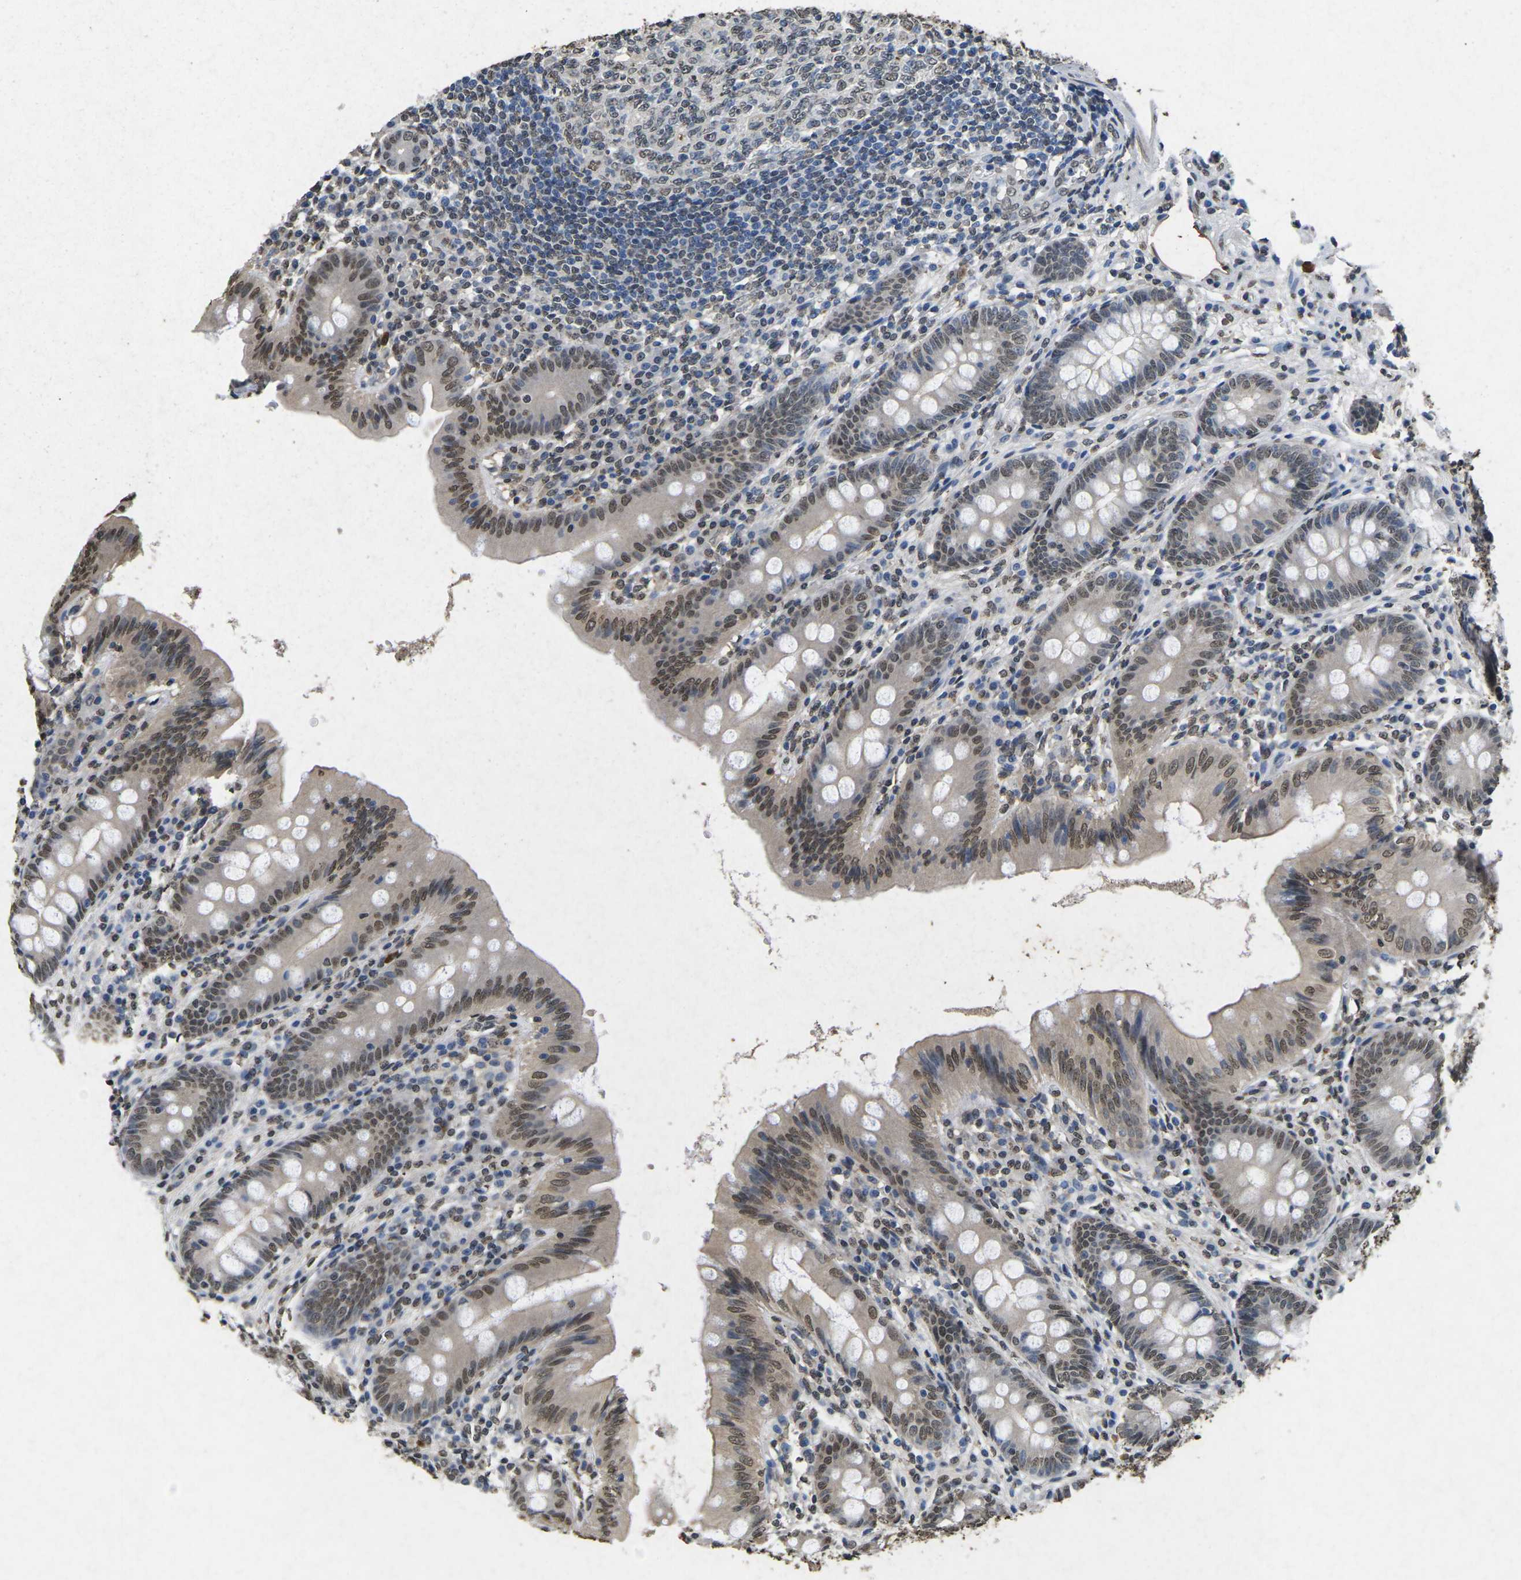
{"staining": {"intensity": "weak", "quantity": ">75%", "location": "cytoplasmic/membranous,nuclear"}, "tissue": "appendix", "cell_type": "Glandular cells", "image_type": "normal", "snomed": [{"axis": "morphology", "description": "Normal tissue, NOS"}, {"axis": "topography", "description": "Appendix"}], "caption": "High-magnification brightfield microscopy of unremarkable appendix stained with DAB (brown) and counterstained with hematoxylin (blue). glandular cells exhibit weak cytoplasmic/membranous,nuclear positivity is appreciated in approximately>75% of cells.", "gene": "SCNN1B", "patient": {"sex": "male", "age": 56}}